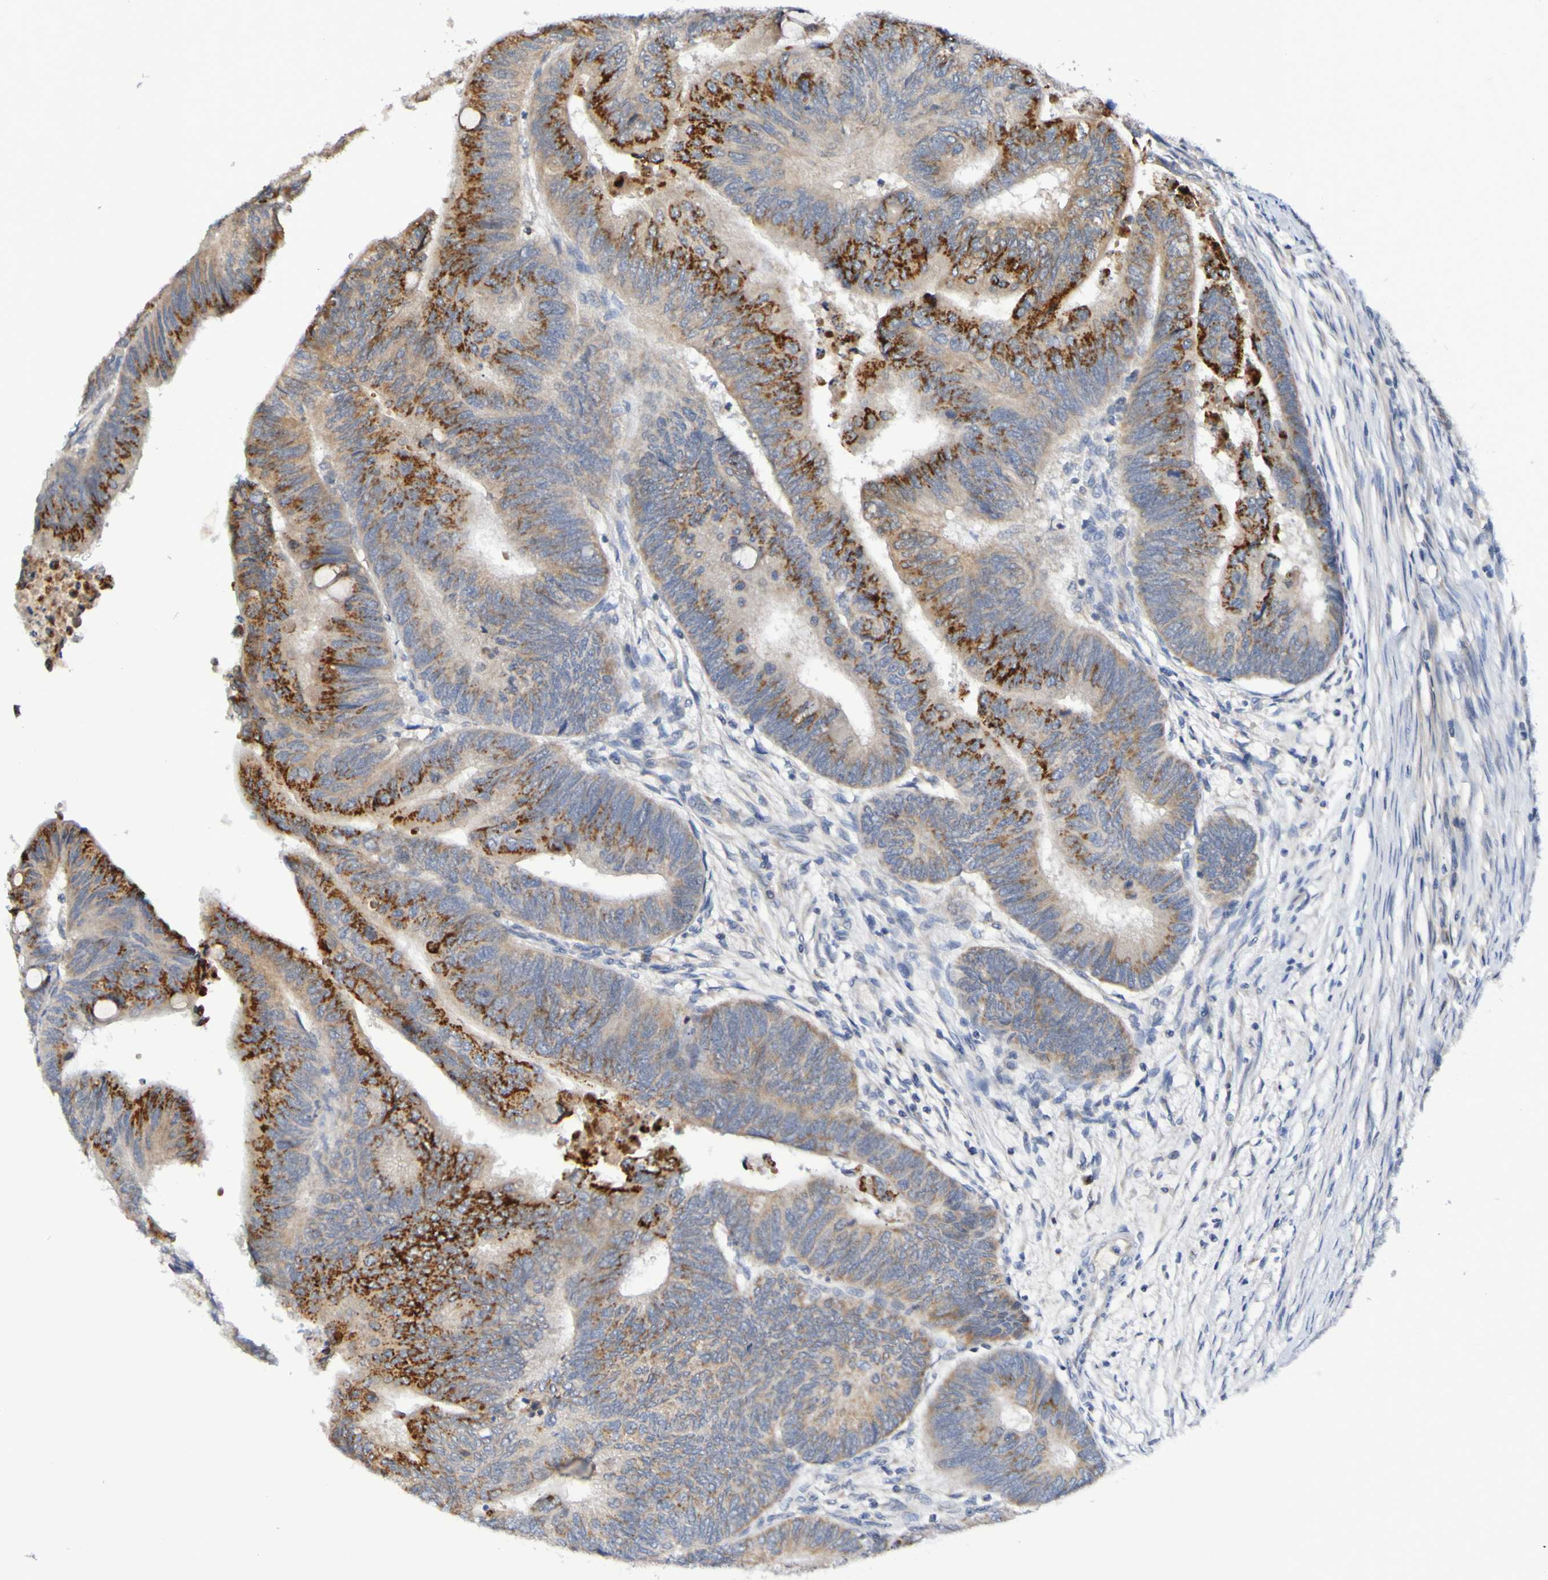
{"staining": {"intensity": "strong", "quantity": "25%-75%", "location": "cytoplasmic/membranous"}, "tissue": "colorectal cancer", "cell_type": "Tumor cells", "image_type": "cancer", "snomed": [{"axis": "morphology", "description": "Normal tissue, NOS"}, {"axis": "morphology", "description": "Adenocarcinoma, NOS"}, {"axis": "topography", "description": "Rectum"}, {"axis": "topography", "description": "Peripheral nerve tissue"}], "caption": "Immunohistochemistry (IHC) image of colorectal cancer stained for a protein (brown), which reveals high levels of strong cytoplasmic/membranous positivity in about 25%-75% of tumor cells.", "gene": "PTP4A2", "patient": {"sex": "male", "age": 92}}